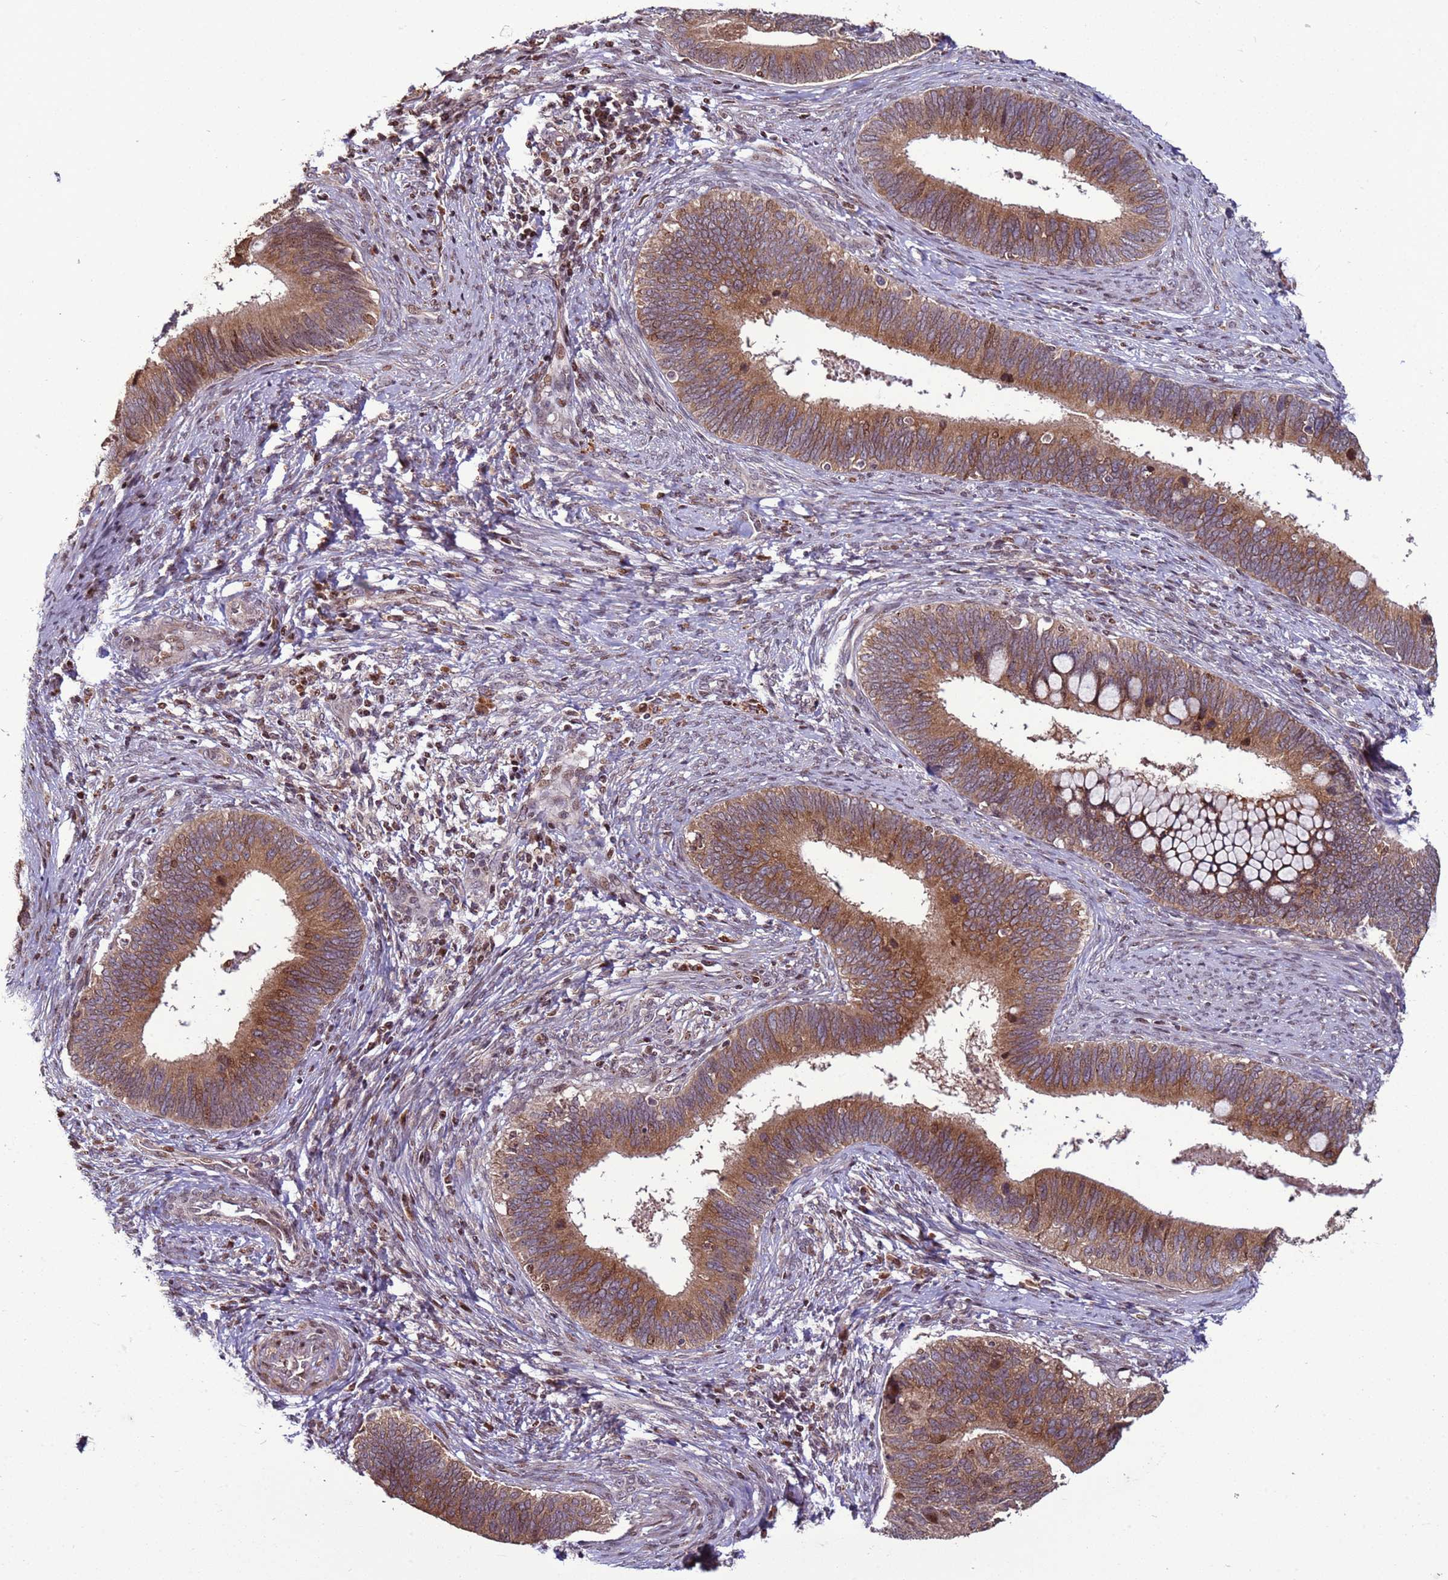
{"staining": {"intensity": "moderate", "quantity": ">75%", "location": "cytoplasmic/membranous,nuclear"}, "tissue": "cervical cancer", "cell_type": "Tumor cells", "image_type": "cancer", "snomed": [{"axis": "morphology", "description": "Adenocarcinoma, NOS"}, {"axis": "topography", "description": "Cervix"}], "caption": "Brown immunohistochemical staining in human adenocarcinoma (cervical) demonstrates moderate cytoplasmic/membranous and nuclear expression in about >75% of tumor cells. Immunohistochemistry (ihc) stains the protein of interest in brown and the nuclei are stained blue.", "gene": "HGH1", "patient": {"sex": "female", "age": 42}}